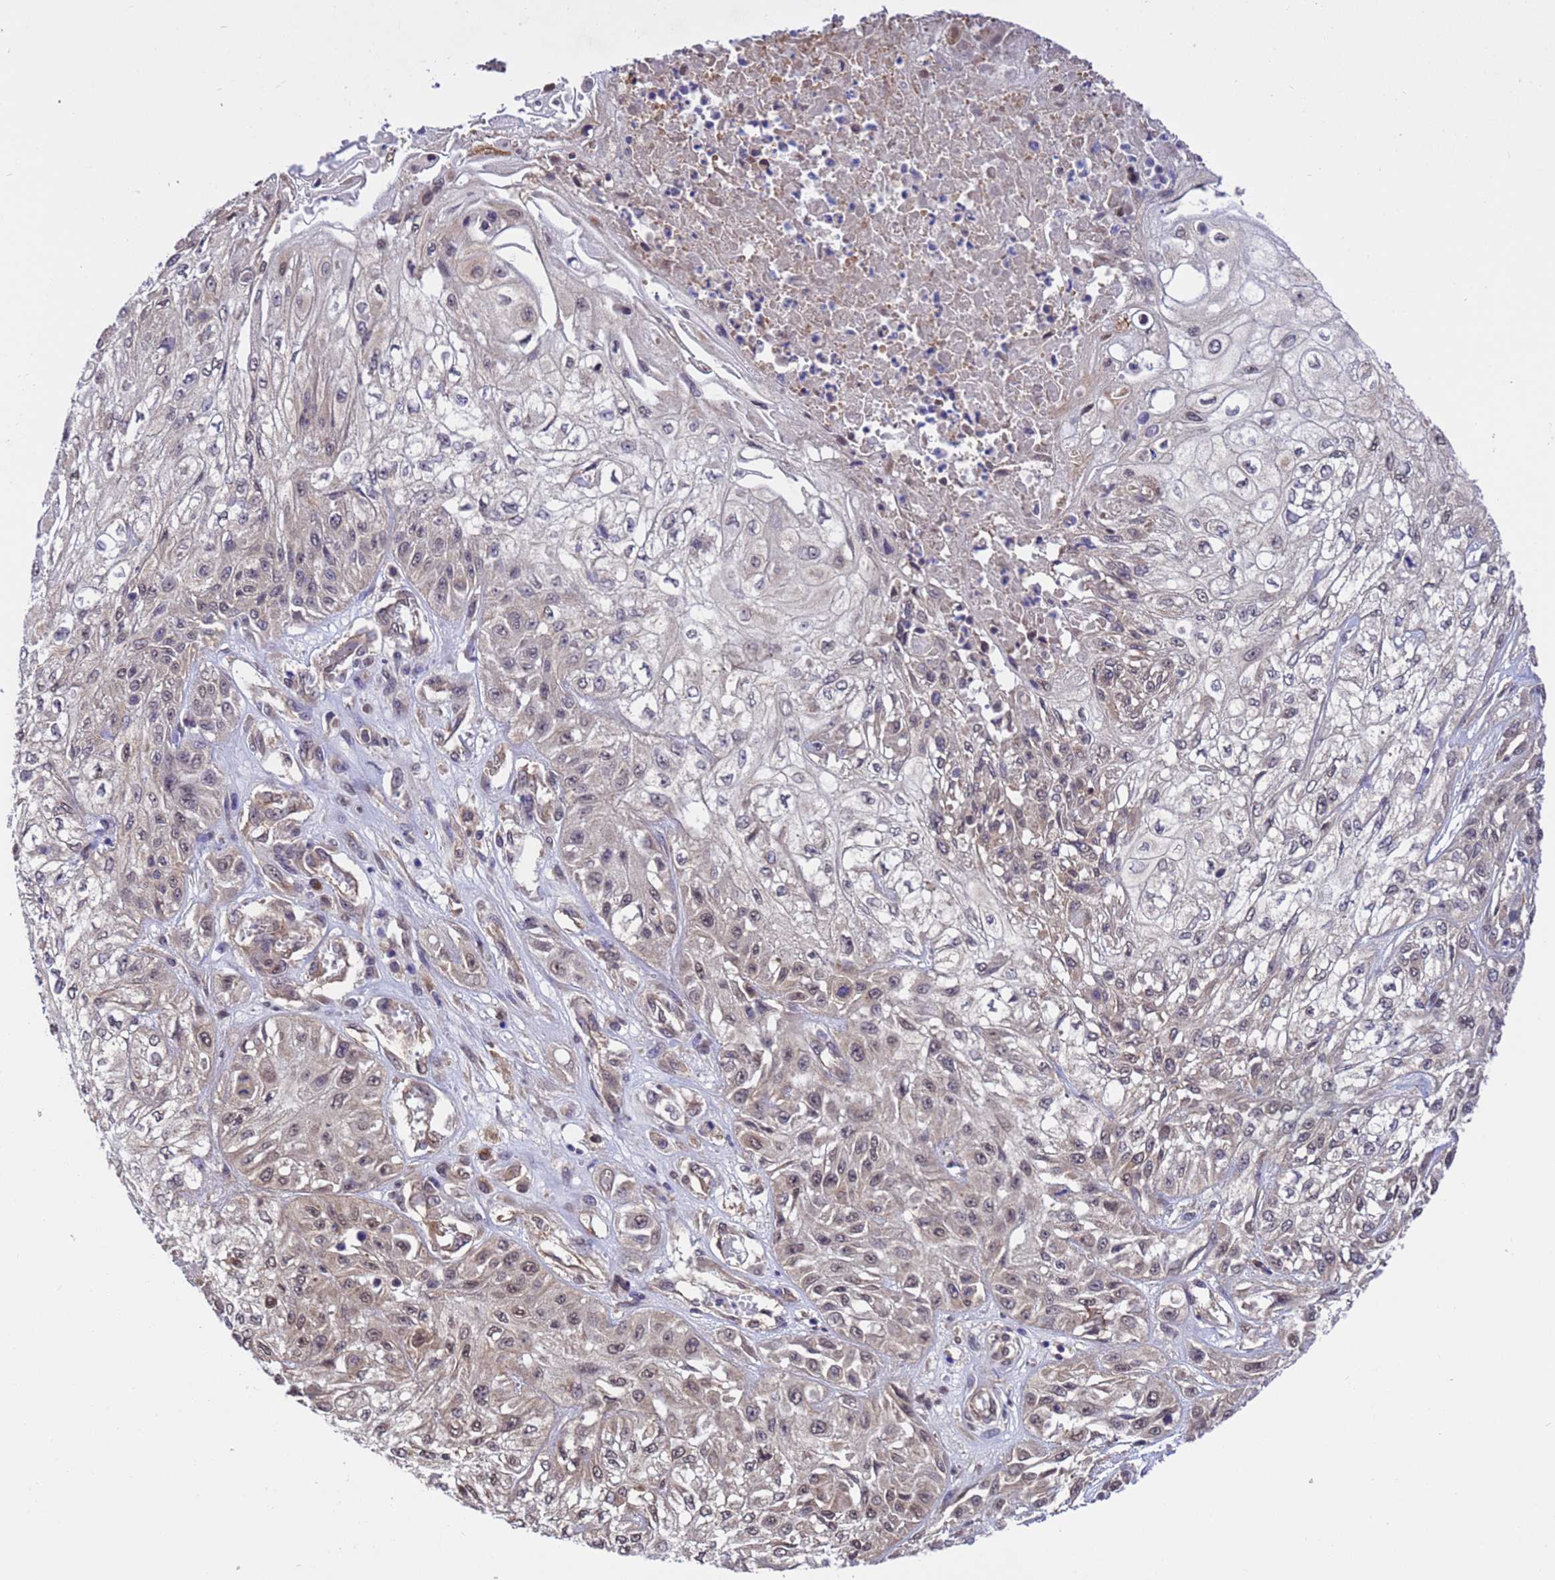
{"staining": {"intensity": "weak", "quantity": "25%-75%", "location": "cytoplasmic/membranous,nuclear"}, "tissue": "skin cancer", "cell_type": "Tumor cells", "image_type": "cancer", "snomed": [{"axis": "morphology", "description": "Squamous cell carcinoma, NOS"}, {"axis": "morphology", "description": "Squamous cell carcinoma, metastatic, NOS"}, {"axis": "topography", "description": "Skin"}, {"axis": "topography", "description": "Lymph node"}], "caption": "This image demonstrates immunohistochemistry (IHC) staining of metastatic squamous cell carcinoma (skin), with low weak cytoplasmic/membranous and nuclear staining in approximately 25%-75% of tumor cells.", "gene": "ZFP69B", "patient": {"sex": "male", "age": 75}}